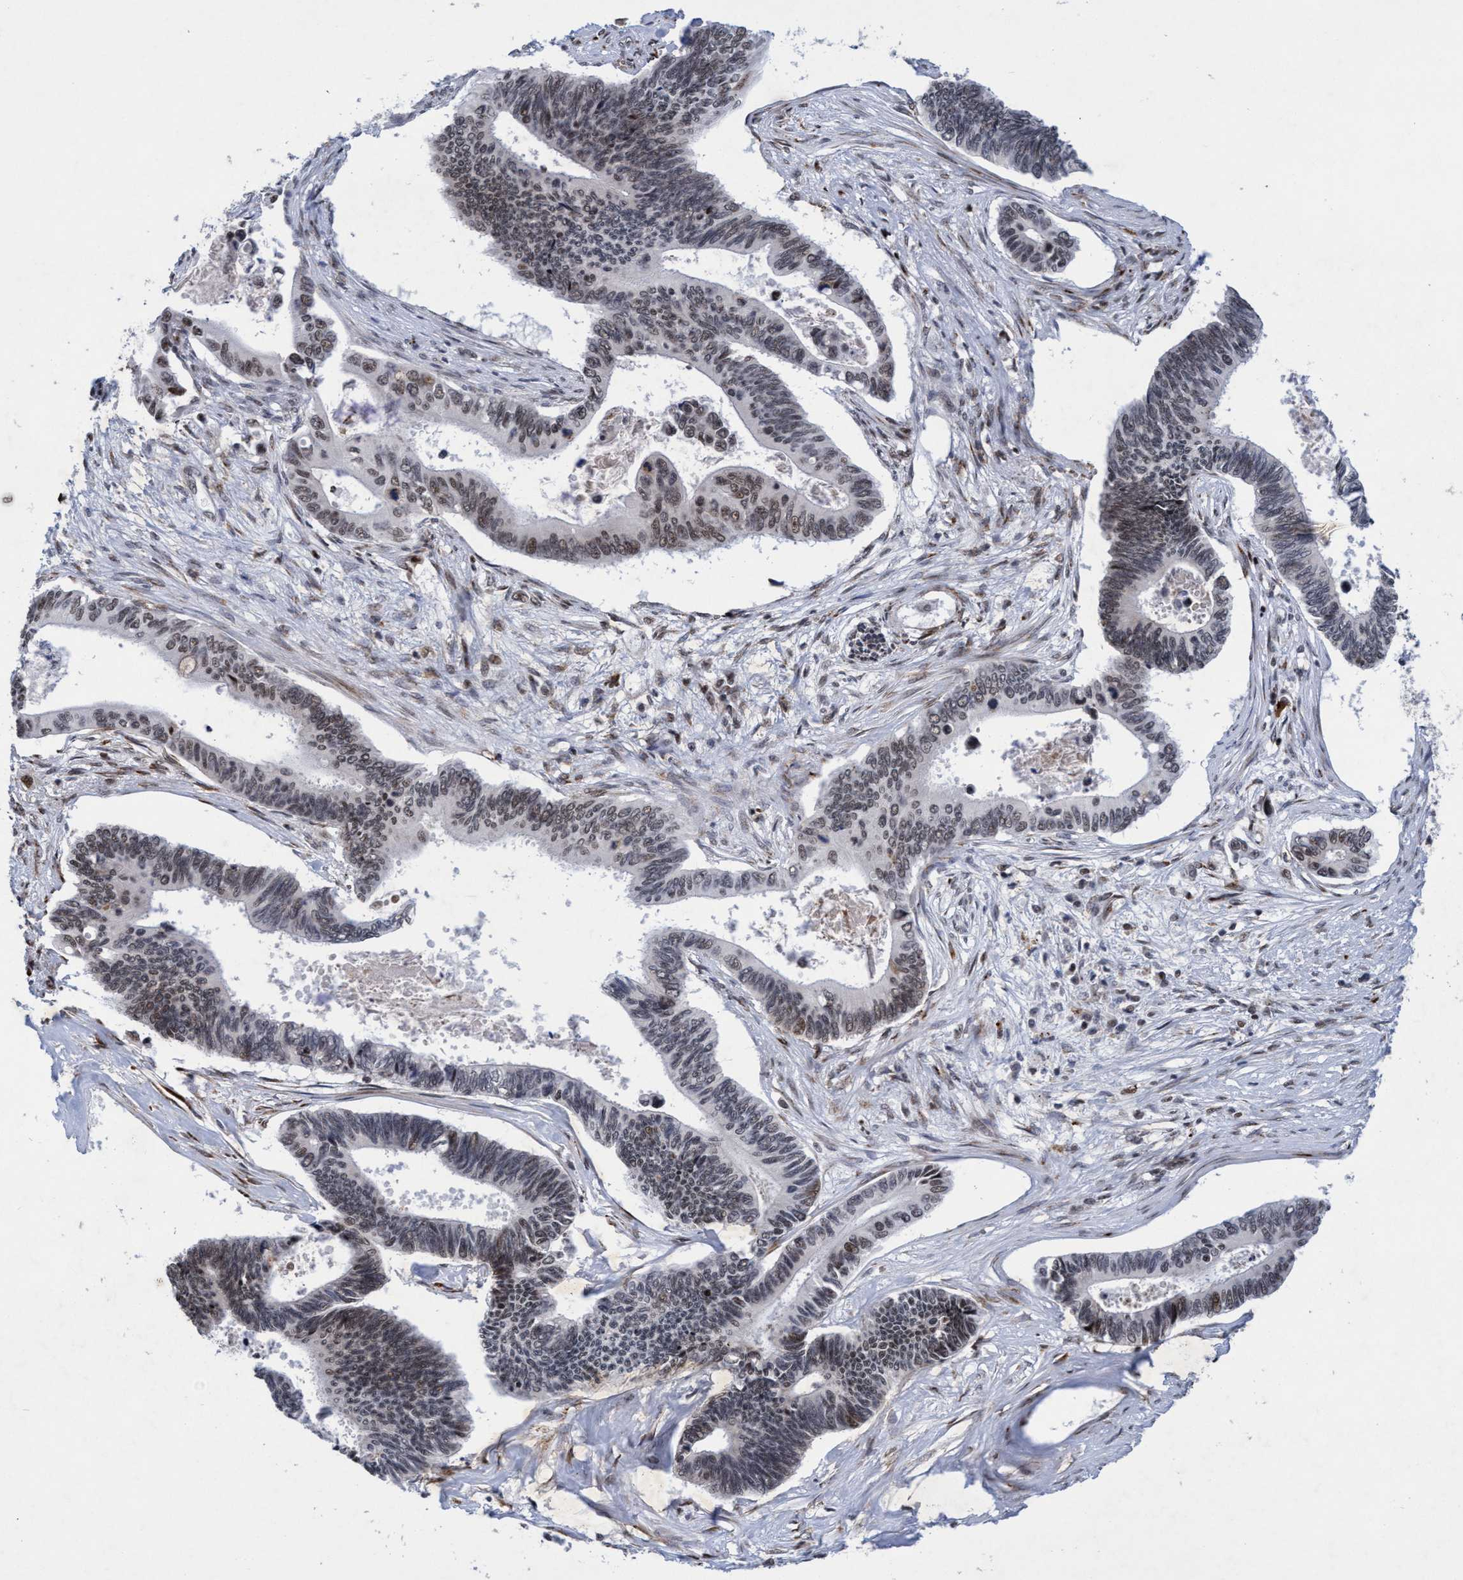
{"staining": {"intensity": "weak", "quantity": "25%-75%", "location": "nuclear"}, "tissue": "pancreatic cancer", "cell_type": "Tumor cells", "image_type": "cancer", "snomed": [{"axis": "morphology", "description": "Adenocarcinoma, NOS"}, {"axis": "topography", "description": "Pancreas"}], "caption": "Human pancreatic adenocarcinoma stained with a brown dye demonstrates weak nuclear positive expression in about 25%-75% of tumor cells.", "gene": "GLT6D1", "patient": {"sex": "female", "age": 70}}